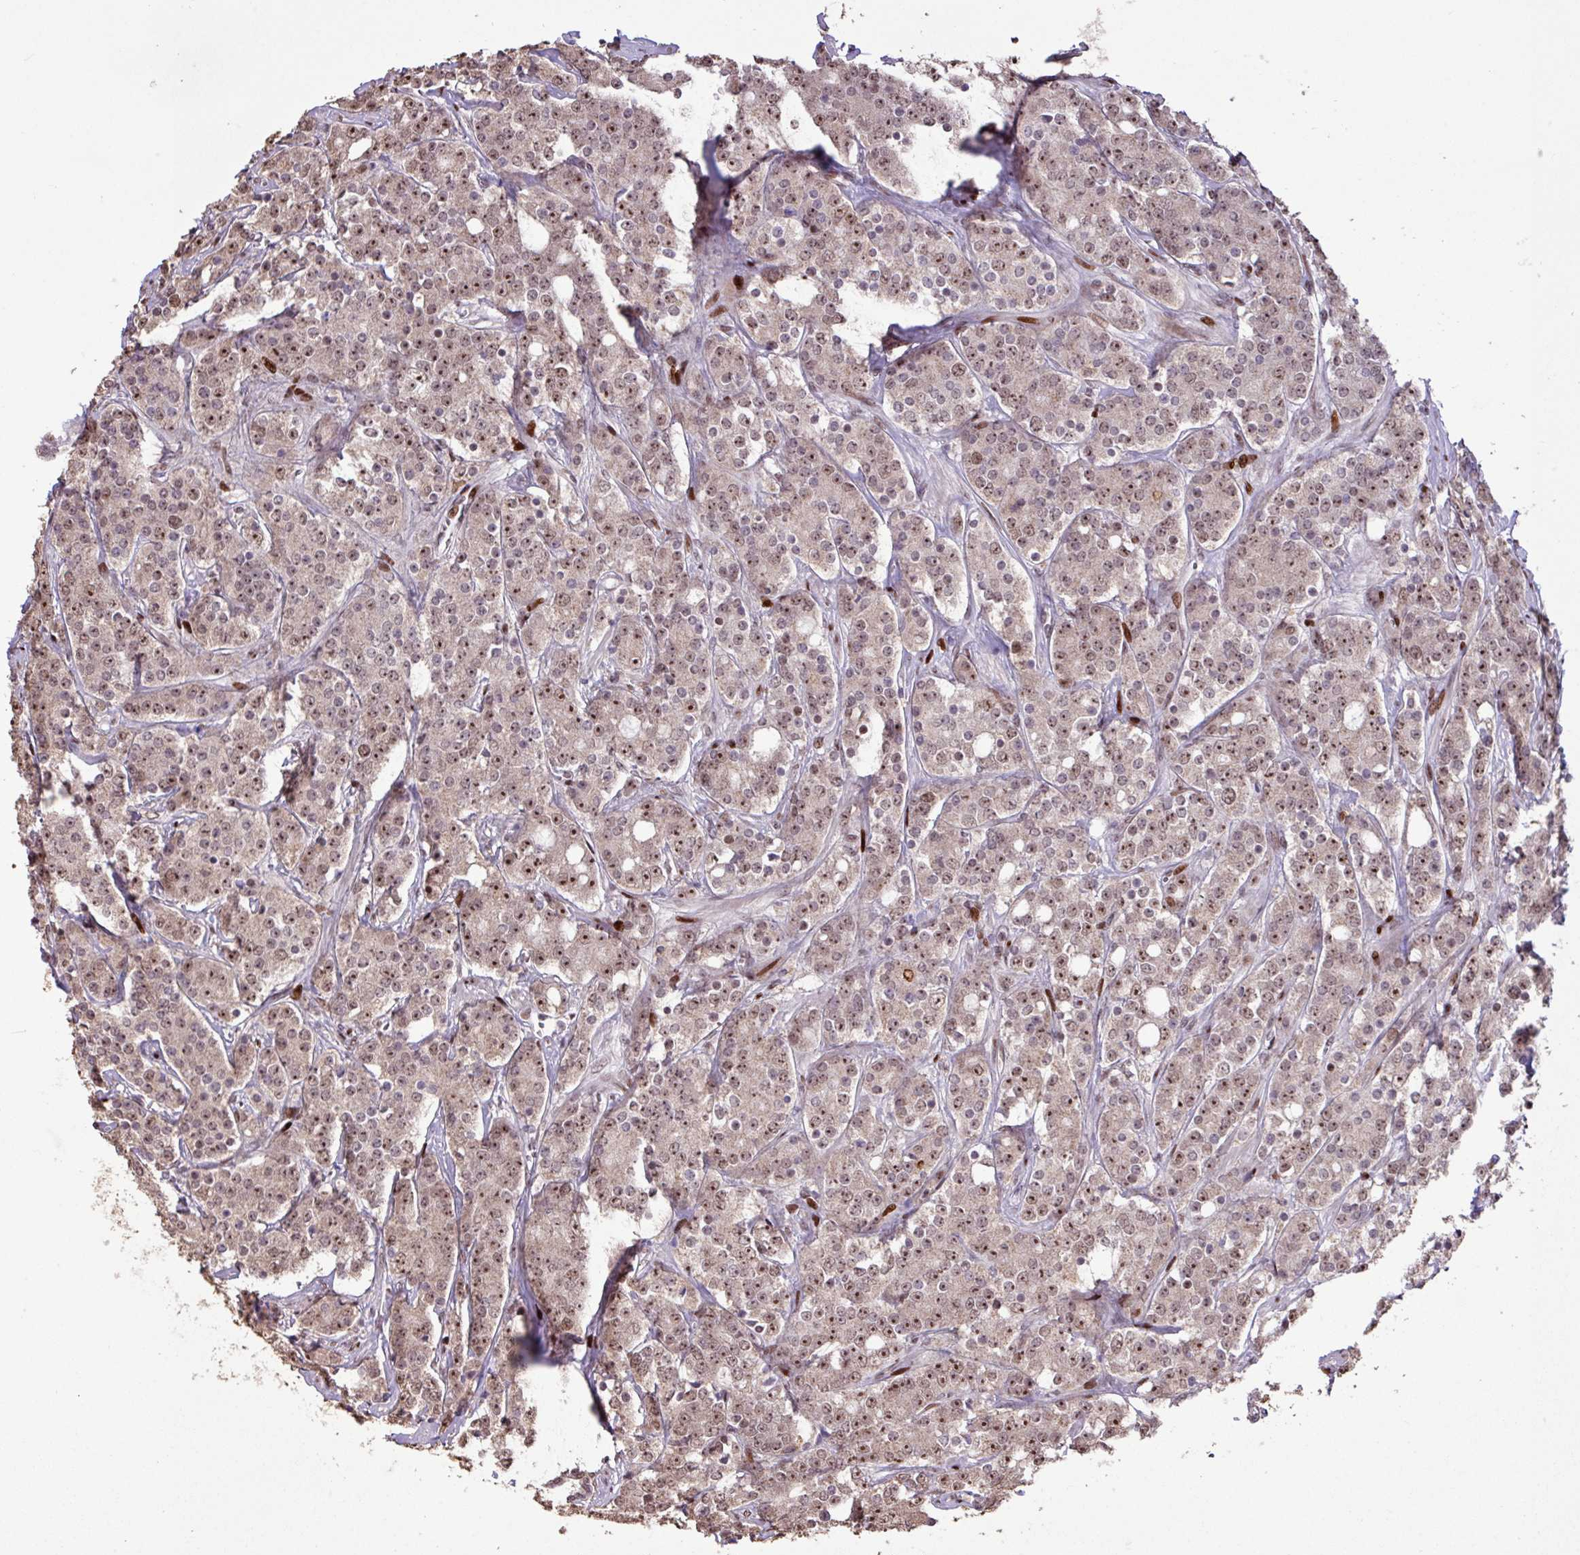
{"staining": {"intensity": "moderate", "quantity": ">75%", "location": "nuclear"}, "tissue": "prostate cancer", "cell_type": "Tumor cells", "image_type": "cancer", "snomed": [{"axis": "morphology", "description": "Adenocarcinoma, High grade"}, {"axis": "topography", "description": "Prostate"}], "caption": "The image reveals a brown stain indicating the presence of a protein in the nuclear of tumor cells in prostate cancer (high-grade adenocarcinoma).", "gene": "ZNF709", "patient": {"sex": "male", "age": 62}}